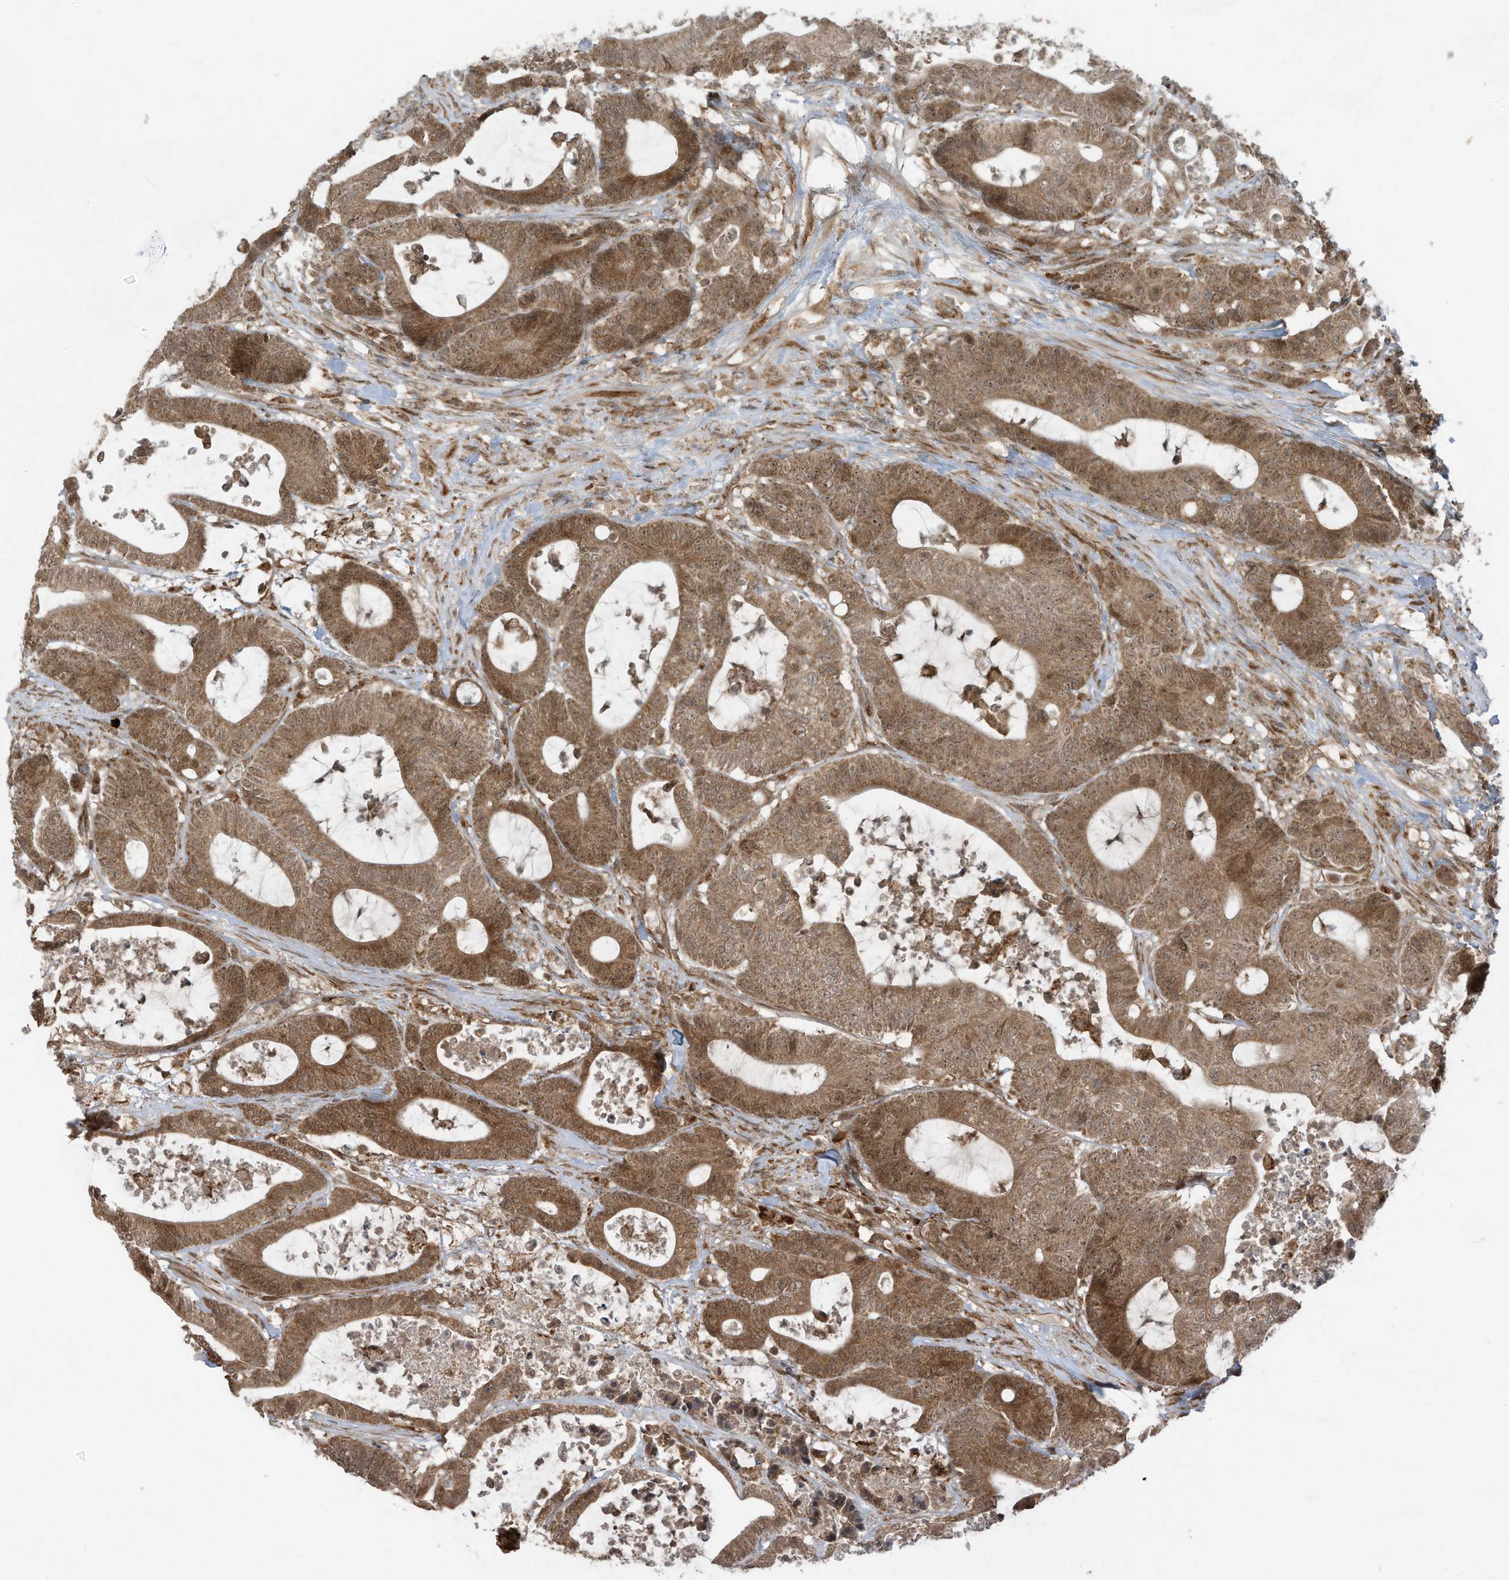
{"staining": {"intensity": "moderate", "quantity": ">75%", "location": "cytoplasmic/membranous"}, "tissue": "colorectal cancer", "cell_type": "Tumor cells", "image_type": "cancer", "snomed": [{"axis": "morphology", "description": "Adenocarcinoma, NOS"}, {"axis": "topography", "description": "Colon"}], "caption": "Immunohistochemistry (IHC) (DAB (3,3'-diaminobenzidine)) staining of colorectal adenocarcinoma demonstrates moderate cytoplasmic/membranous protein staining in approximately >75% of tumor cells. The staining is performed using DAB brown chromogen to label protein expression. The nuclei are counter-stained blue using hematoxylin.", "gene": "TRIM67", "patient": {"sex": "female", "age": 84}}